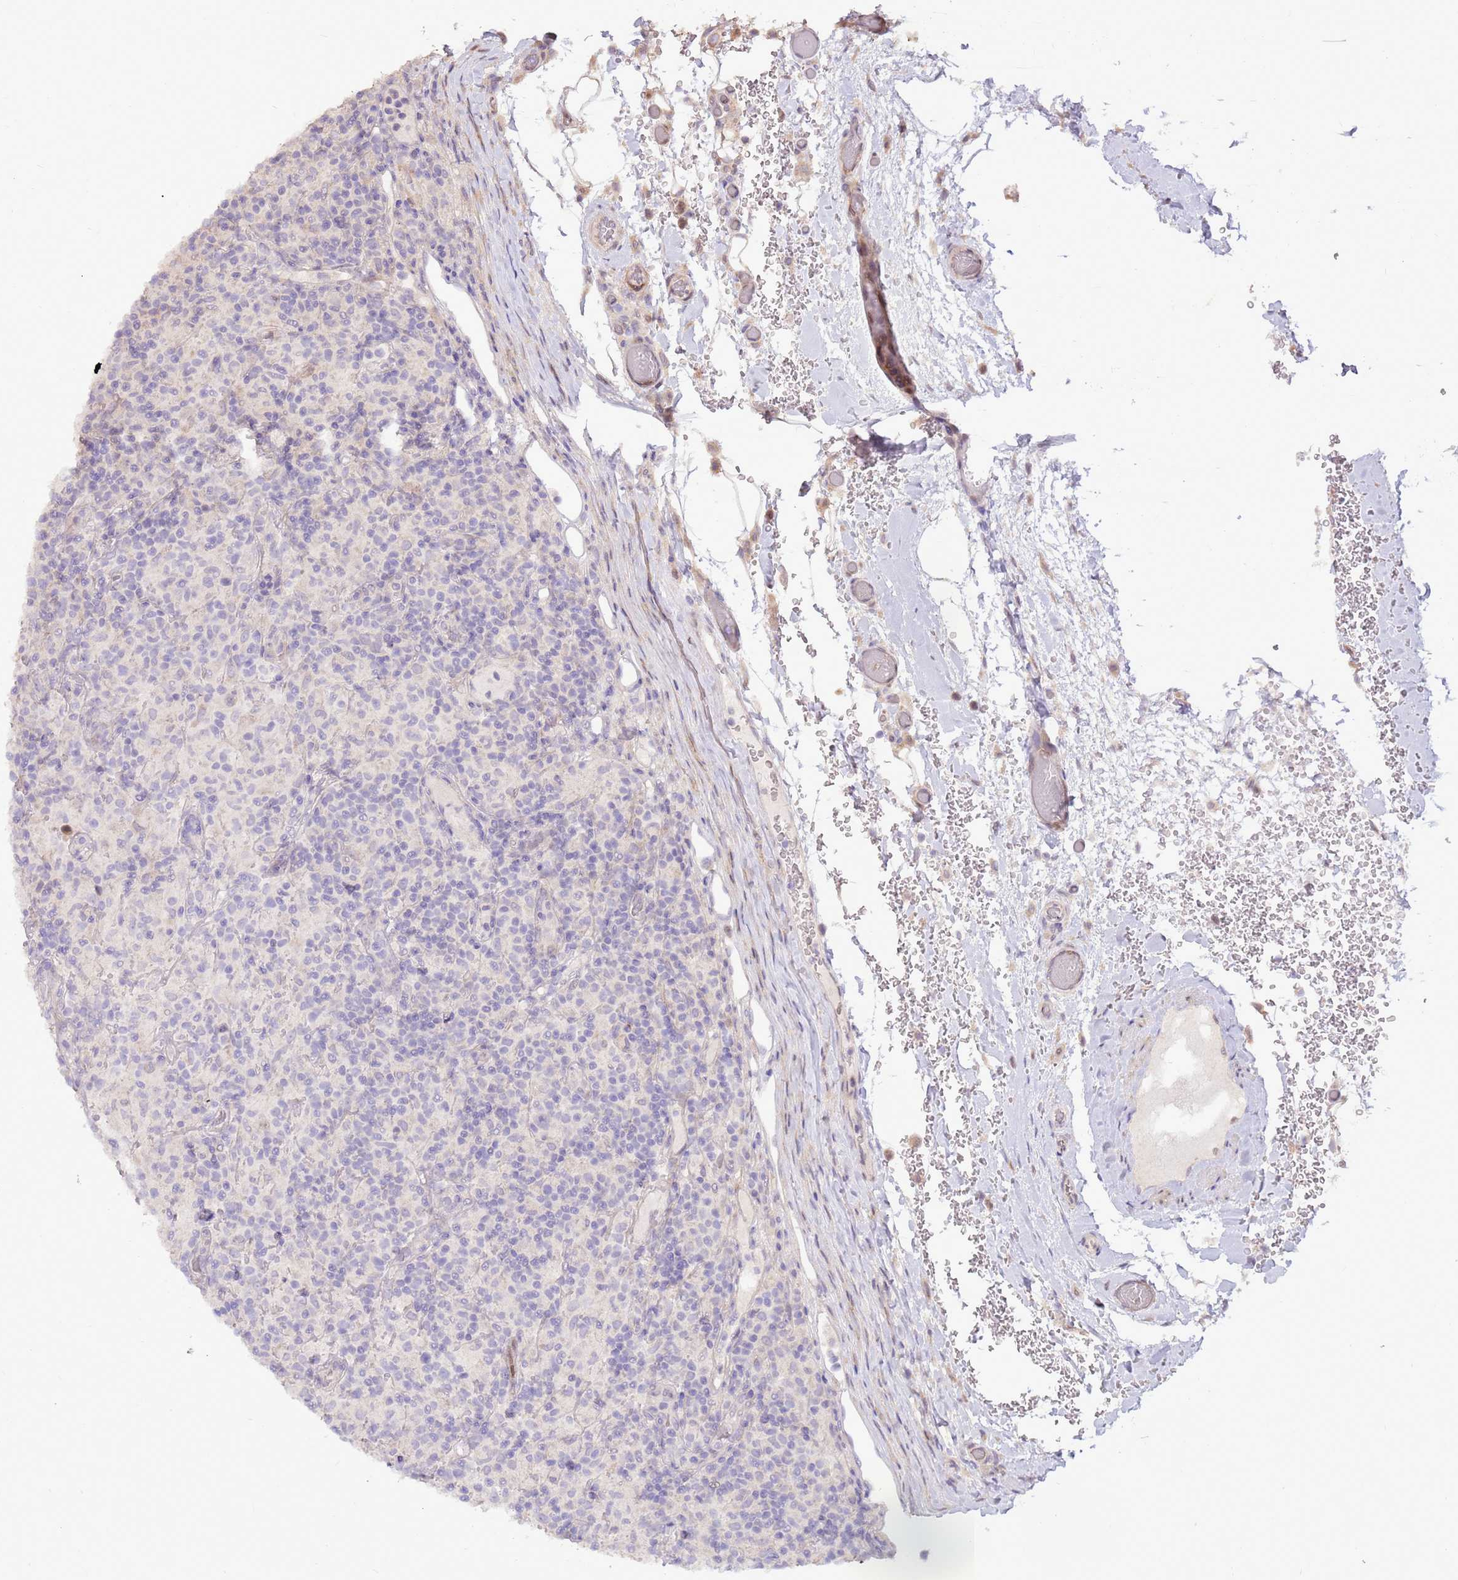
{"staining": {"intensity": "negative", "quantity": "none", "location": "none"}, "tissue": "lymphoma", "cell_type": "Tumor cells", "image_type": "cancer", "snomed": [{"axis": "morphology", "description": "Hodgkin's disease, NOS"}, {"axis": "topography", "description": "Lymph node"}], "caption": "Immunohistochemistry histopathology image of human lymphoma stained for a protein (brown), which exhibits no expression in tumor cells.", "gene": "LGI4", "patient": {"sex": "male", "age": 70}}